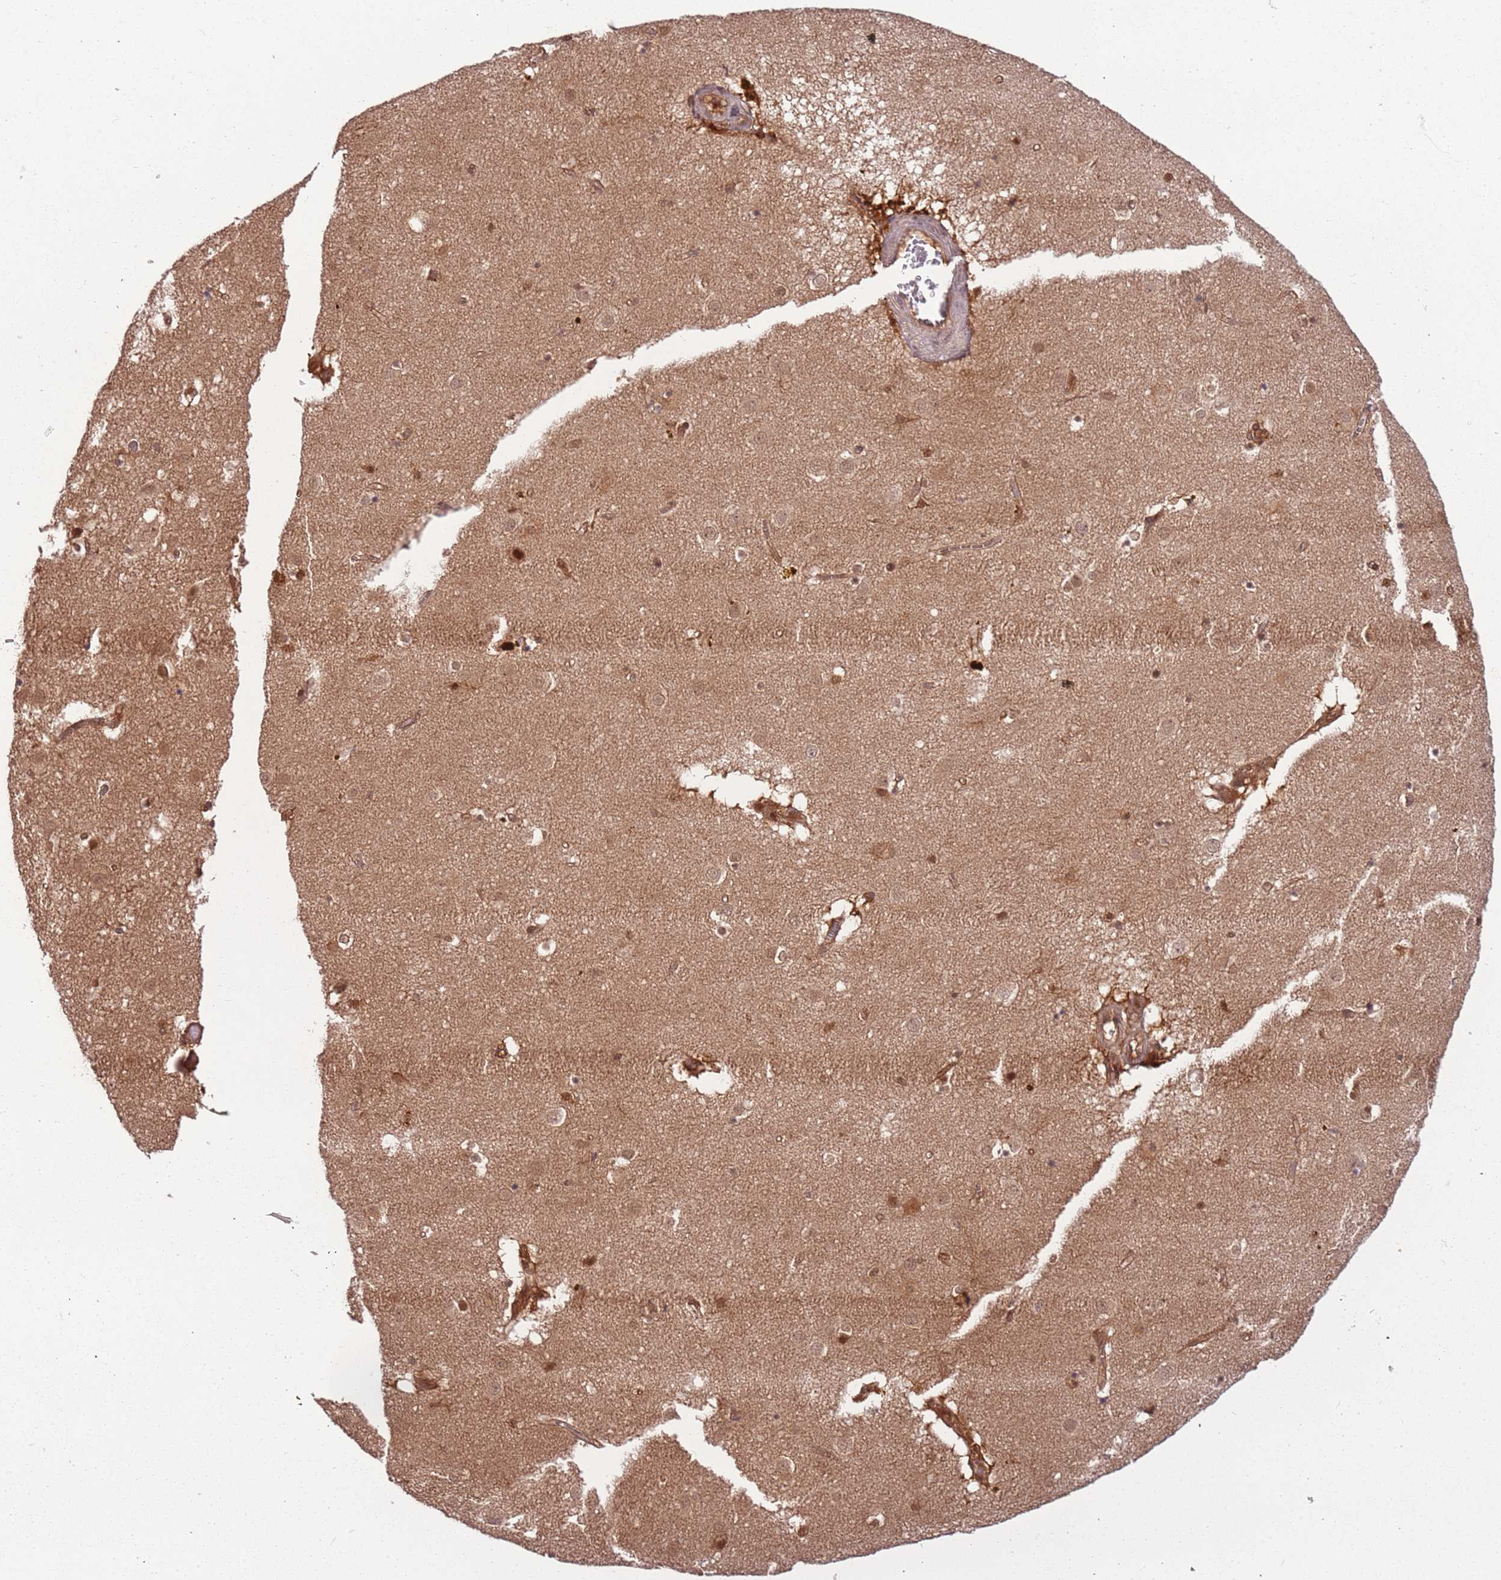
{"staining": {"intensity": "moderate", "quantity": "<25%", "location": "nuclear"}, "tissue": "caudate", "cell_type": "Glial cells", "image_type": "normal", "snomed": [{"axis": "morphology", "description": "Normal tissue, NOS"}, {"axis": "topography", "description": "Lateral ventricle wall"}], "caption": "Immunohistochemical staining of normal human caudate demonstrates moderate nuclear protein positivity in about <25% of glial cells. The staining was performed using DAB to visualize the protein expression in brown, while the nuclei were stained in blue with hematoxylin (Magnification: 20x).", "gene": "PGLS", "patient": {"sex": "male", "age": 70}}